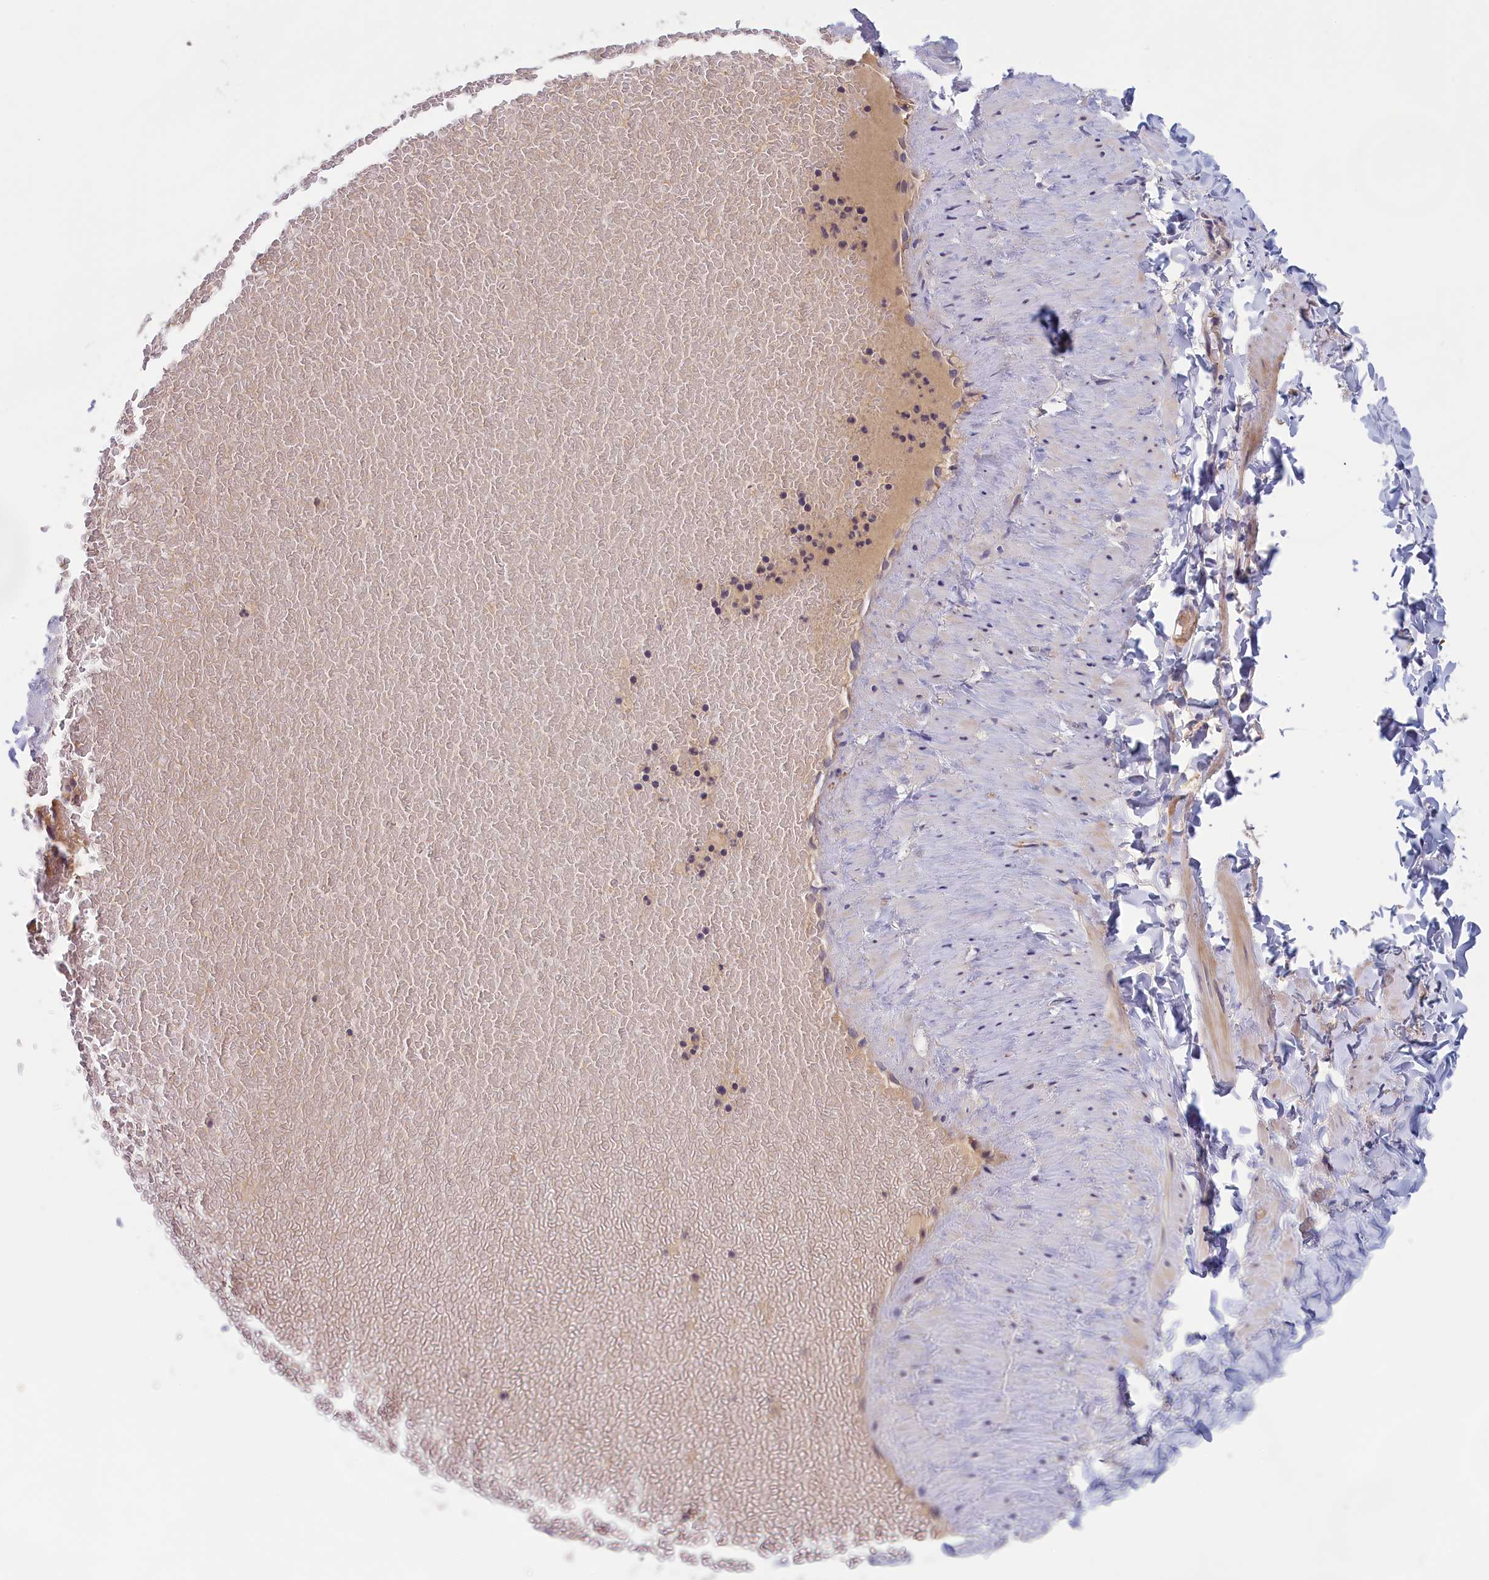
{"staining": {"intensity": "negative", "quantity": "none", "location": "none"}, "tissue": "adipose tissue", "cell_type": "Adipocytes", "image_type": "normal", "snomed": [{"axis": "morphology", "description": "Normal tissue, NOS"}, {"axis": "topography", "description": "Adipose tissue"}, {"axis": "topography", "description": "Vascular tissue"}, {"axis": "topography", "description": "Peripheral nerve tissue"}], "caption": "Adipocytes are negative for protein expression in normal human adipose tissue. (Immunohistochemistry (ihc), brightfield microscopy, high magnification).", "gene": "IGFALS", "patient": {"sex": "male", "age": 25}}